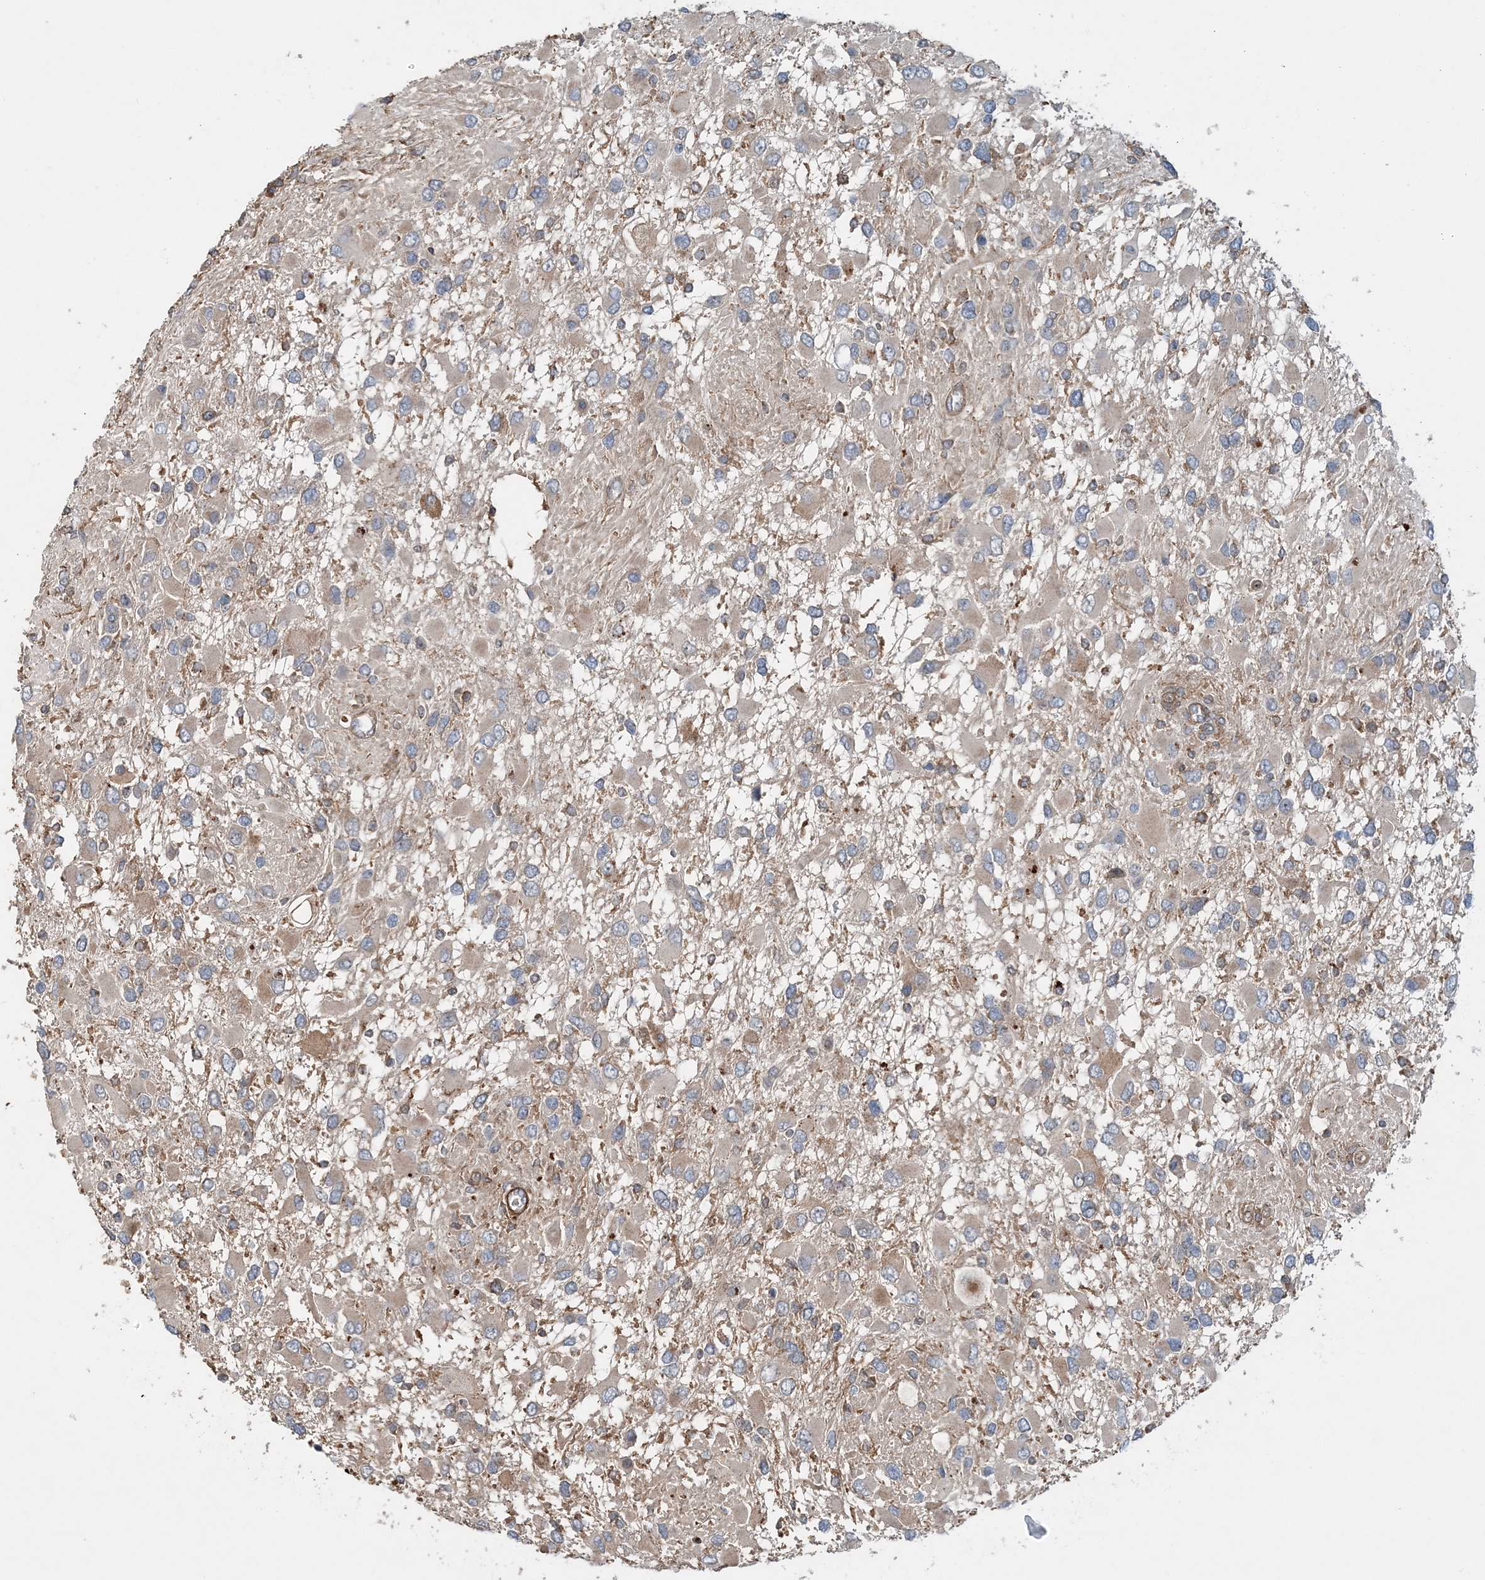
{"staining": {"intensity": "negative", "quantity": "none", "location": "none"}, "tissue": "glioma", "cell_type": "Tumor cells", "image_type": "cancer", "snomed": [{"axis": "morphology", "description": "Glioma, malignant, High grade"}, {"axis": "topography", "description": "Brain"}], "caption": "Protein analysis of glioma displays no significant expression in tumor cells.", "gene": "TTI1", "patient": {"sex": "male", "age": 53}}